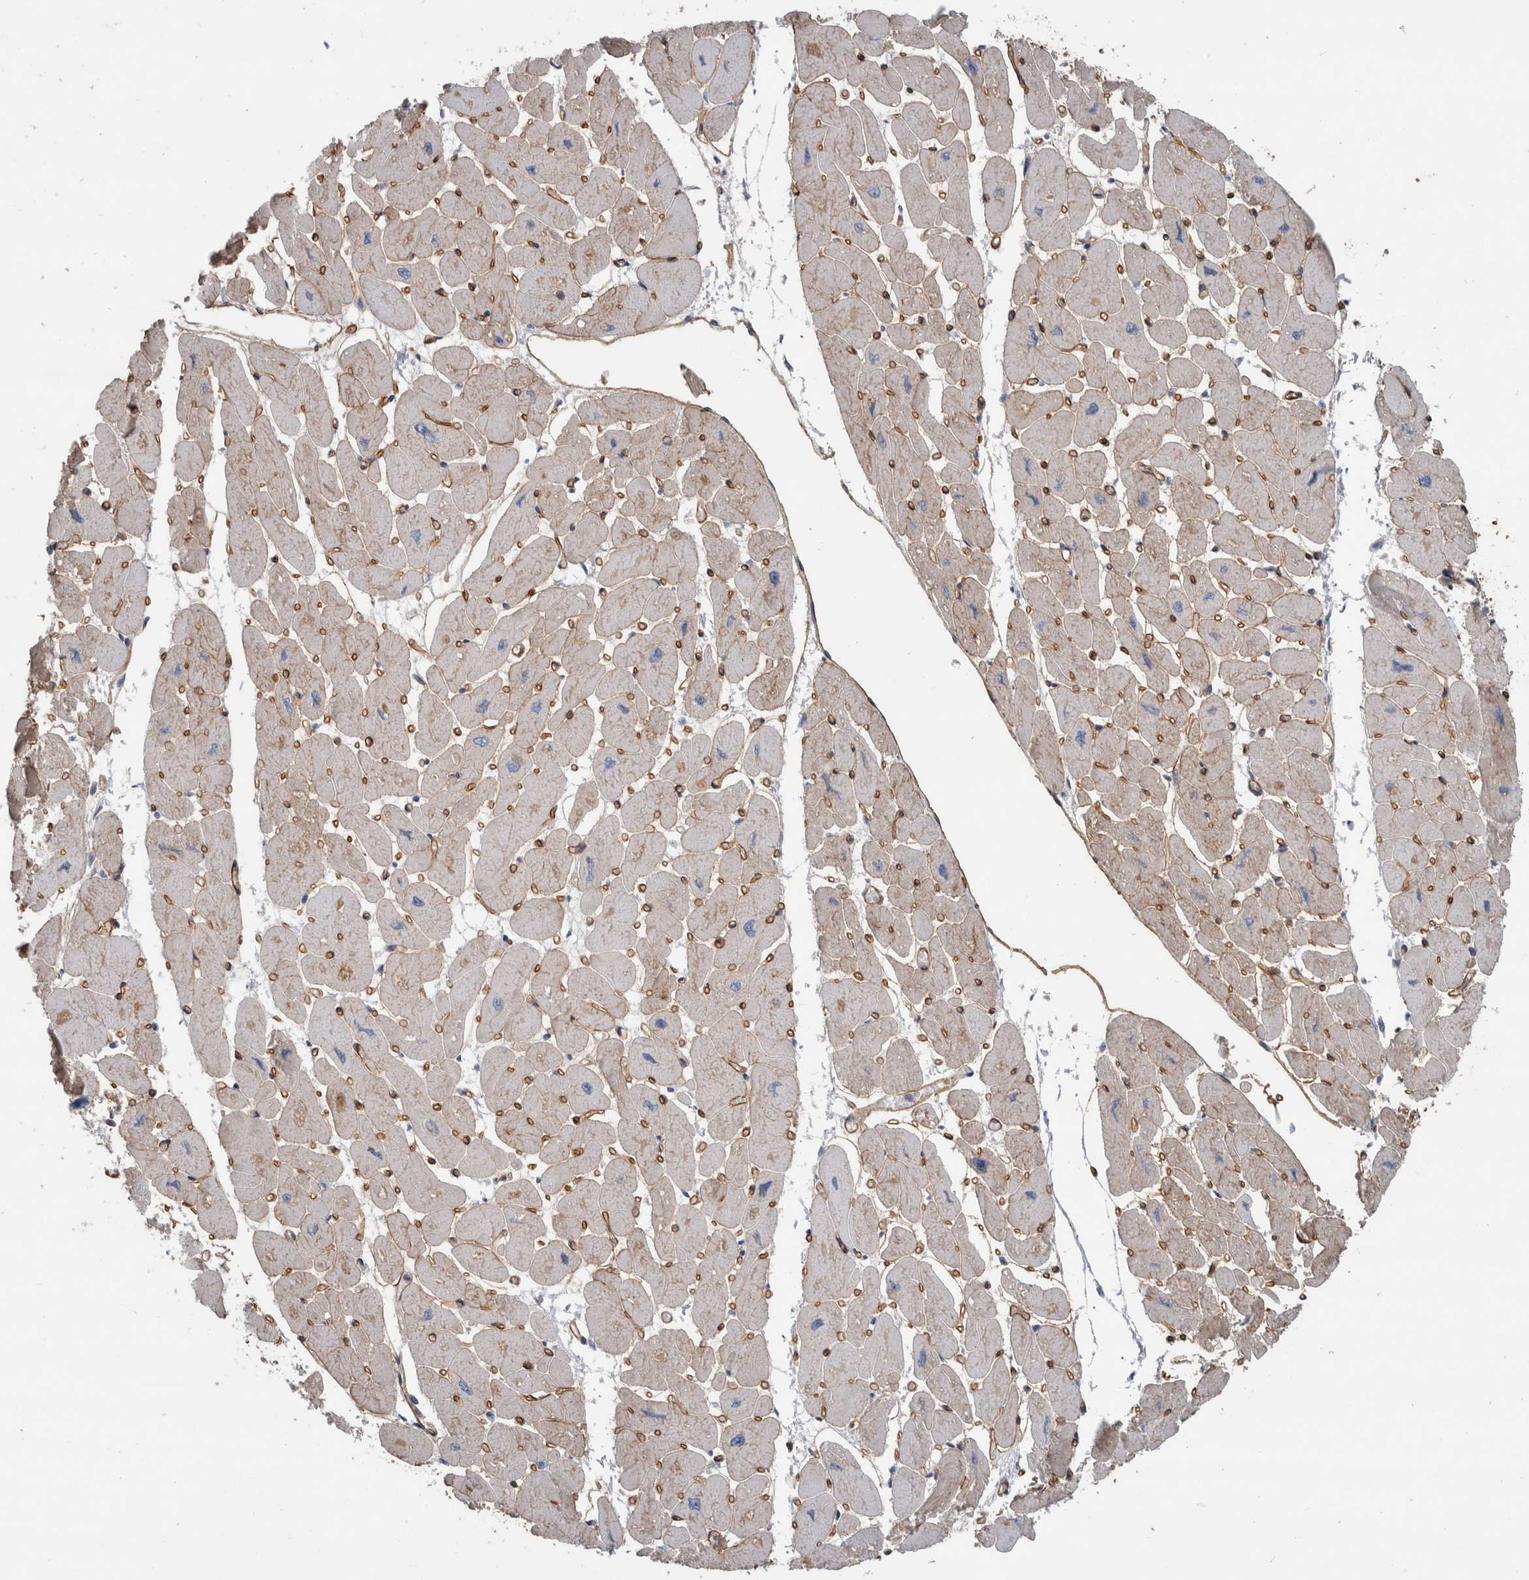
{"staining": {"intensity": "moderate", "quantity": "25%-75%", "location": "cytoplasmic/membranous"}, "tissue": "heart muscle", "cell_type": "Cardiomyocytes", "image_type": "normal", "snomed": [{"axis": "morphology", "description": "Normal tissue, NOS"}, {"axis": "topography", "description": "Heart"}], "caption": "Heart muscle stained with DAB (3,3'-diaminobenzidine) immunohistochemistry displays medium levels of moderate cytoplasmic/membranous staining in approximately 25%-75% of cardiomyocytes. The protein is stained brown, and the nuclei are stained in blue (DAB (3,3'-diaminobenzidine) IHC with brightfield microscopy, high magnification).", "gene": "BCAM", "patient": {"sex": "female", "age": 54}}